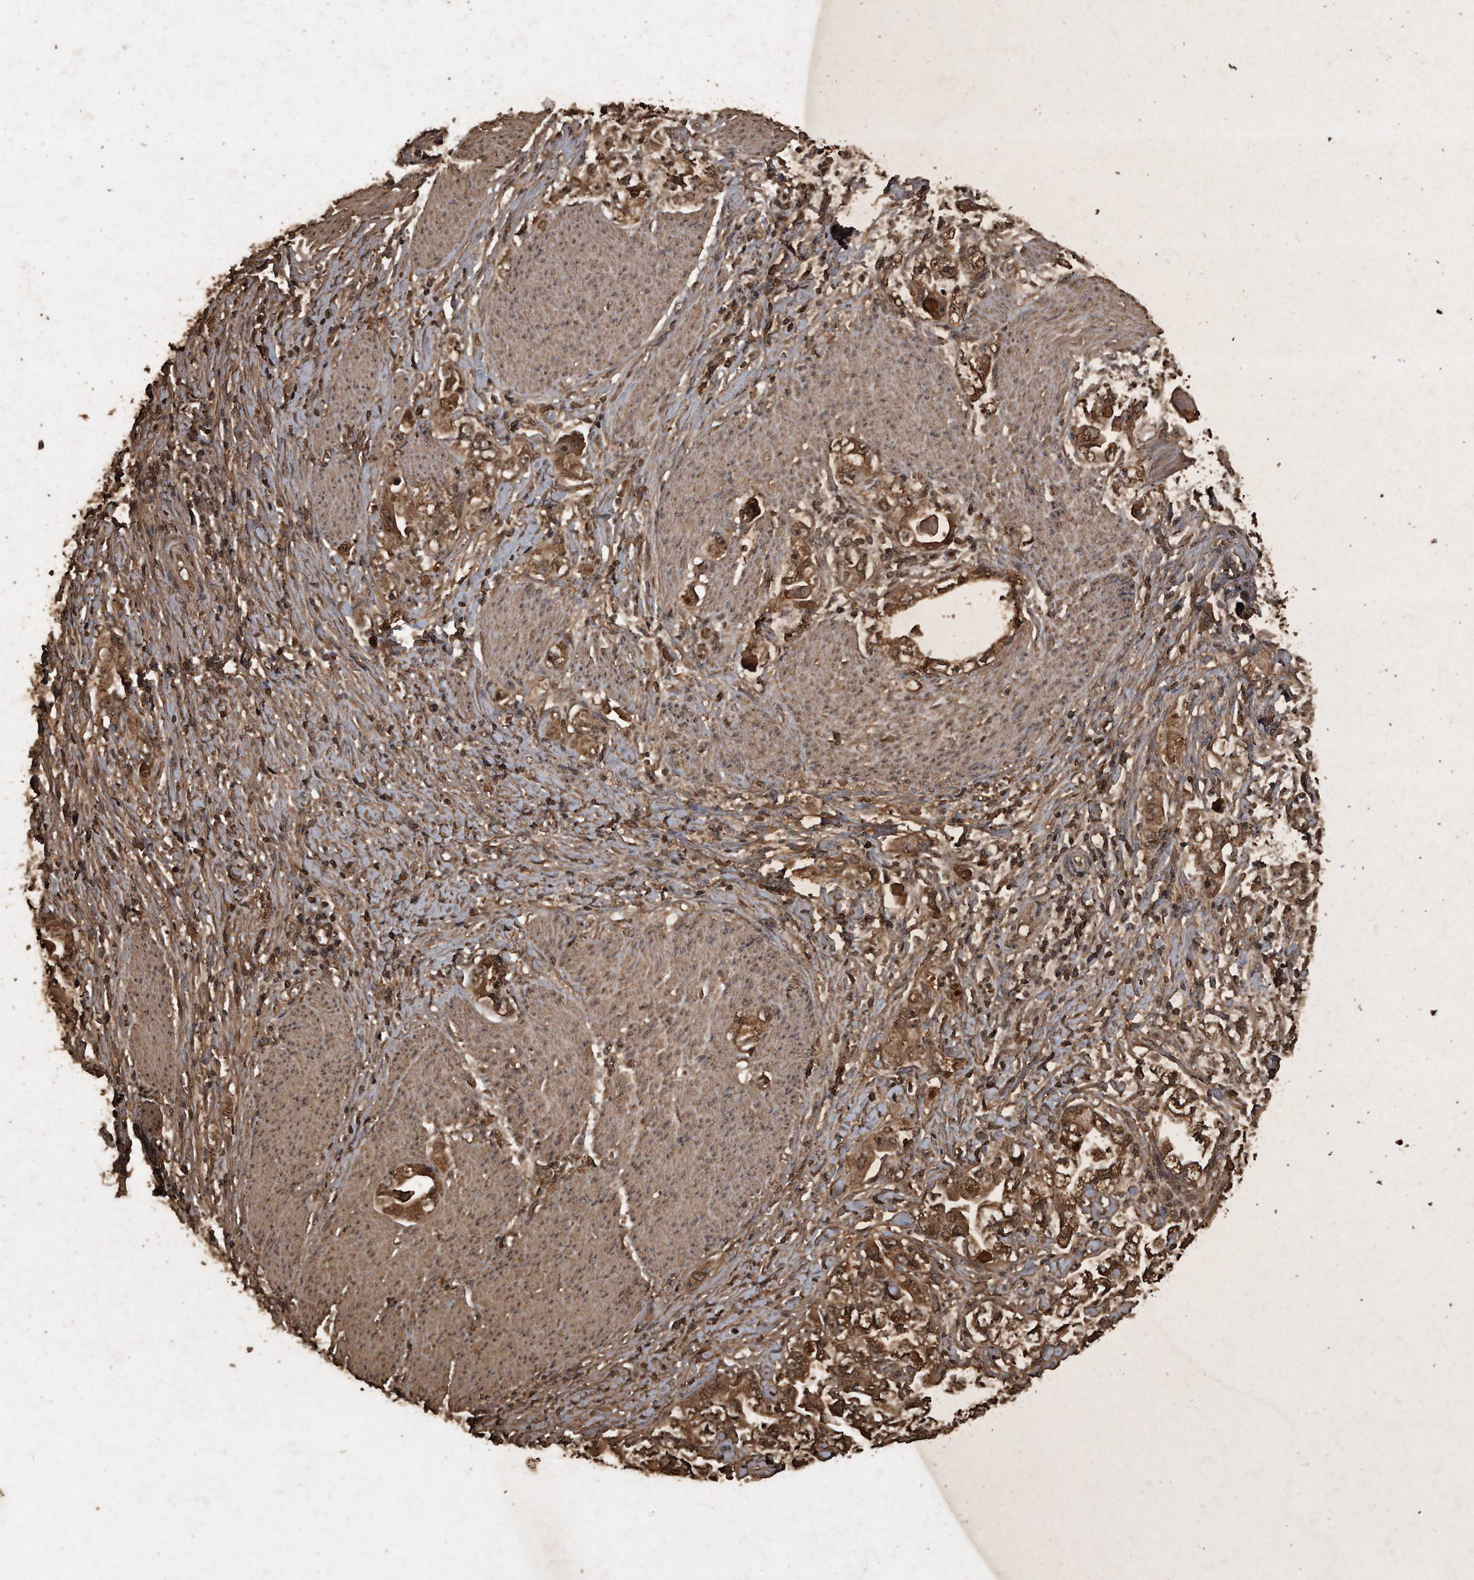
{"staining": {"intensity": "moderate", "quantity": ">75%", "location": "cytoplasmic/membranous,nuclear"}, "tissue": "stomach cancer", "cell_type": "Tumor cells", "image_type": "cancer", "snomed": [{"axis": "morphology", "description": "Adenocarcinoma, NOS"}, {"axis": "topography", "description": "Stomach, lower"}], "caption": "IHC of stomach adenocarcinoma shows medium levels of moderate cytoplasmic/membranous and nuclear positivity in about >75% of tumor cells.", "gene": "CFLAR", "patient": {"sex": "female", "age": 93}}